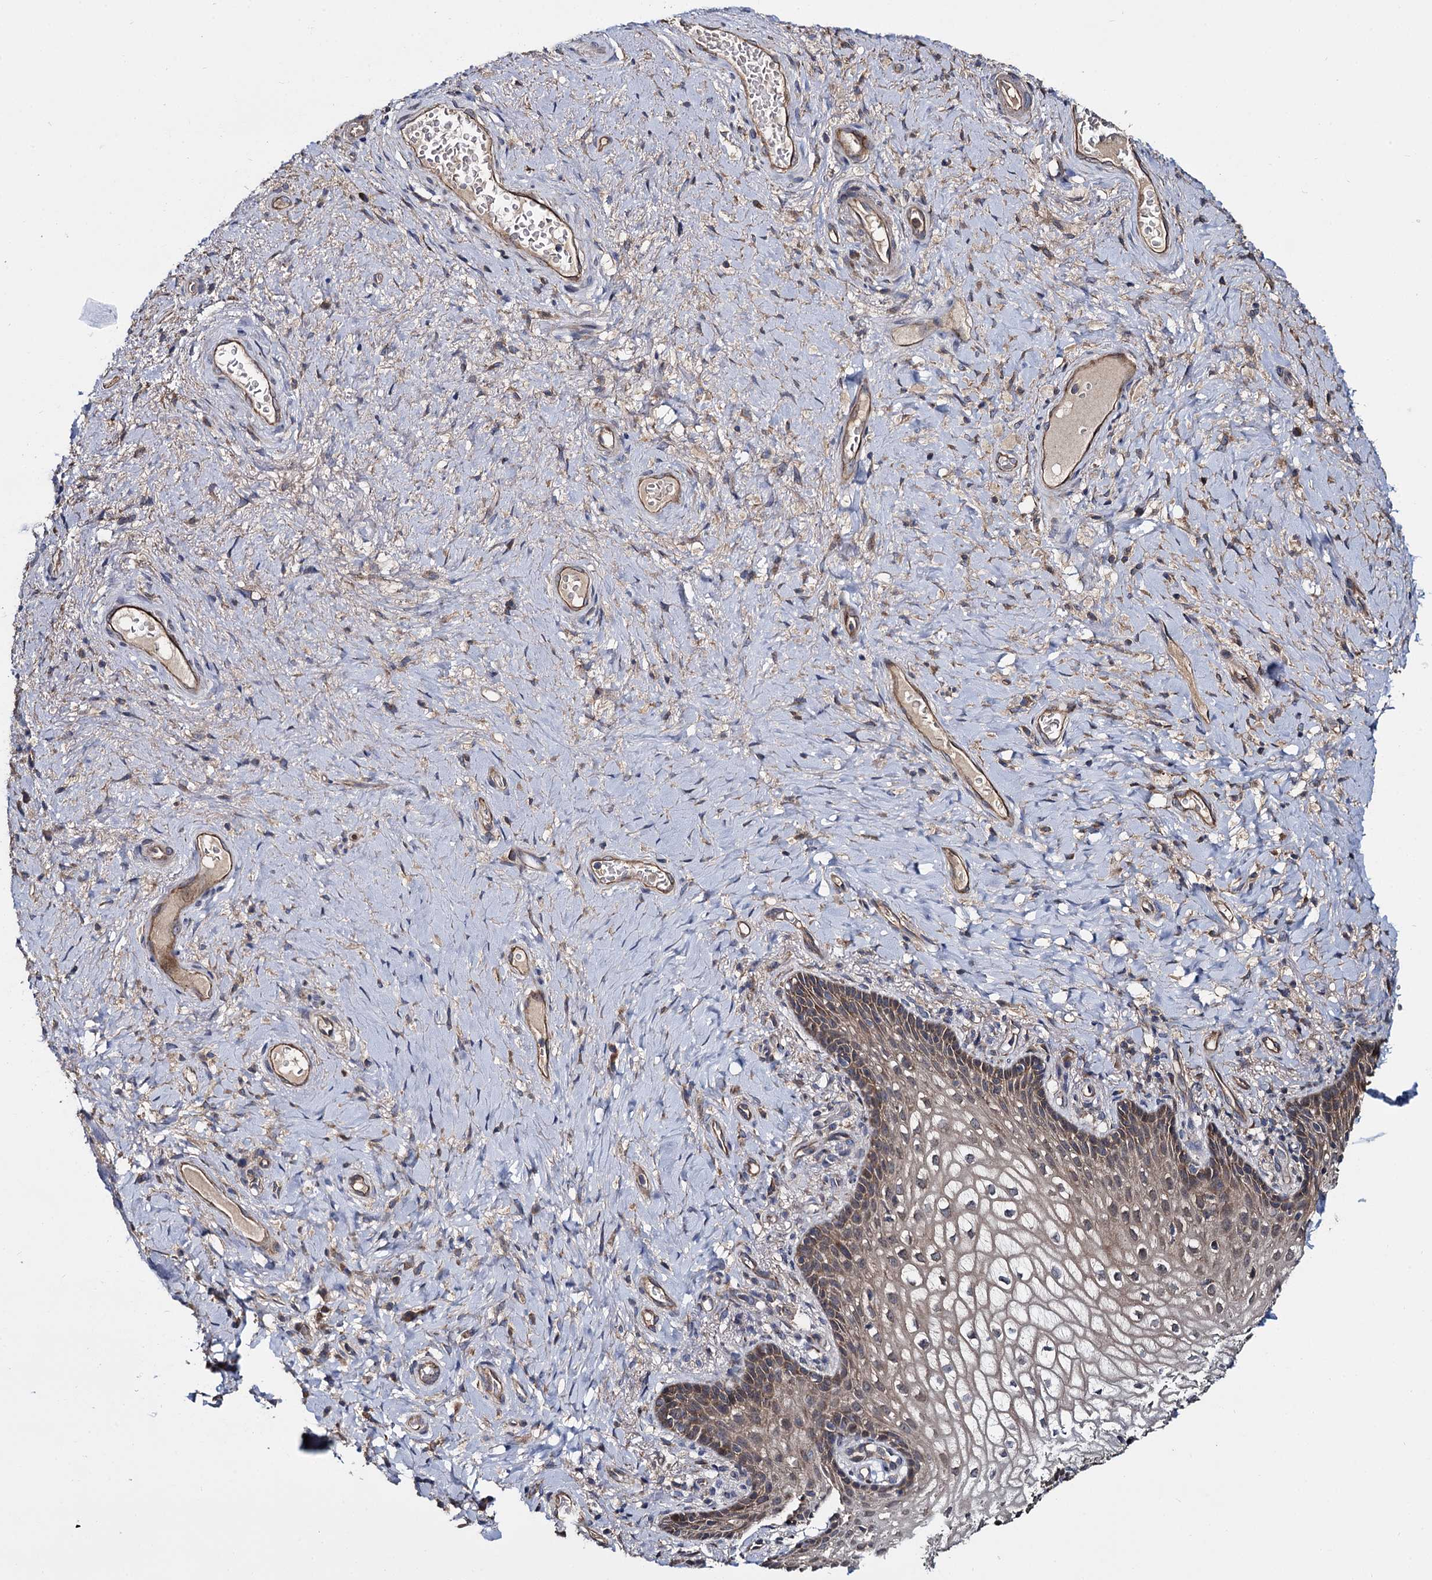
{"staining": {"intensity": "moderate", "quantity": ">75%", "location": "cytoplasmic/membranous"}, "tissue": "vagina", "cell_type": "Squamous epithelial cells", "image_type": "normal", "snomed": [{"axis": "morphology", "description": "Normal tissue, NOS"}, {"axis": "topography", "description": "Vagina"}], "caption": "This micrograph reveals unremarkable vagina stained with immunohistochemistry to label a protein in brown. The cytoplasmic/membranous of squamous epithelial cells show moderate positivity for the protein. Nuclei are counter-stained blue.", "gene": "CEP192", "patient": {"sex": "female", "age": 60}}